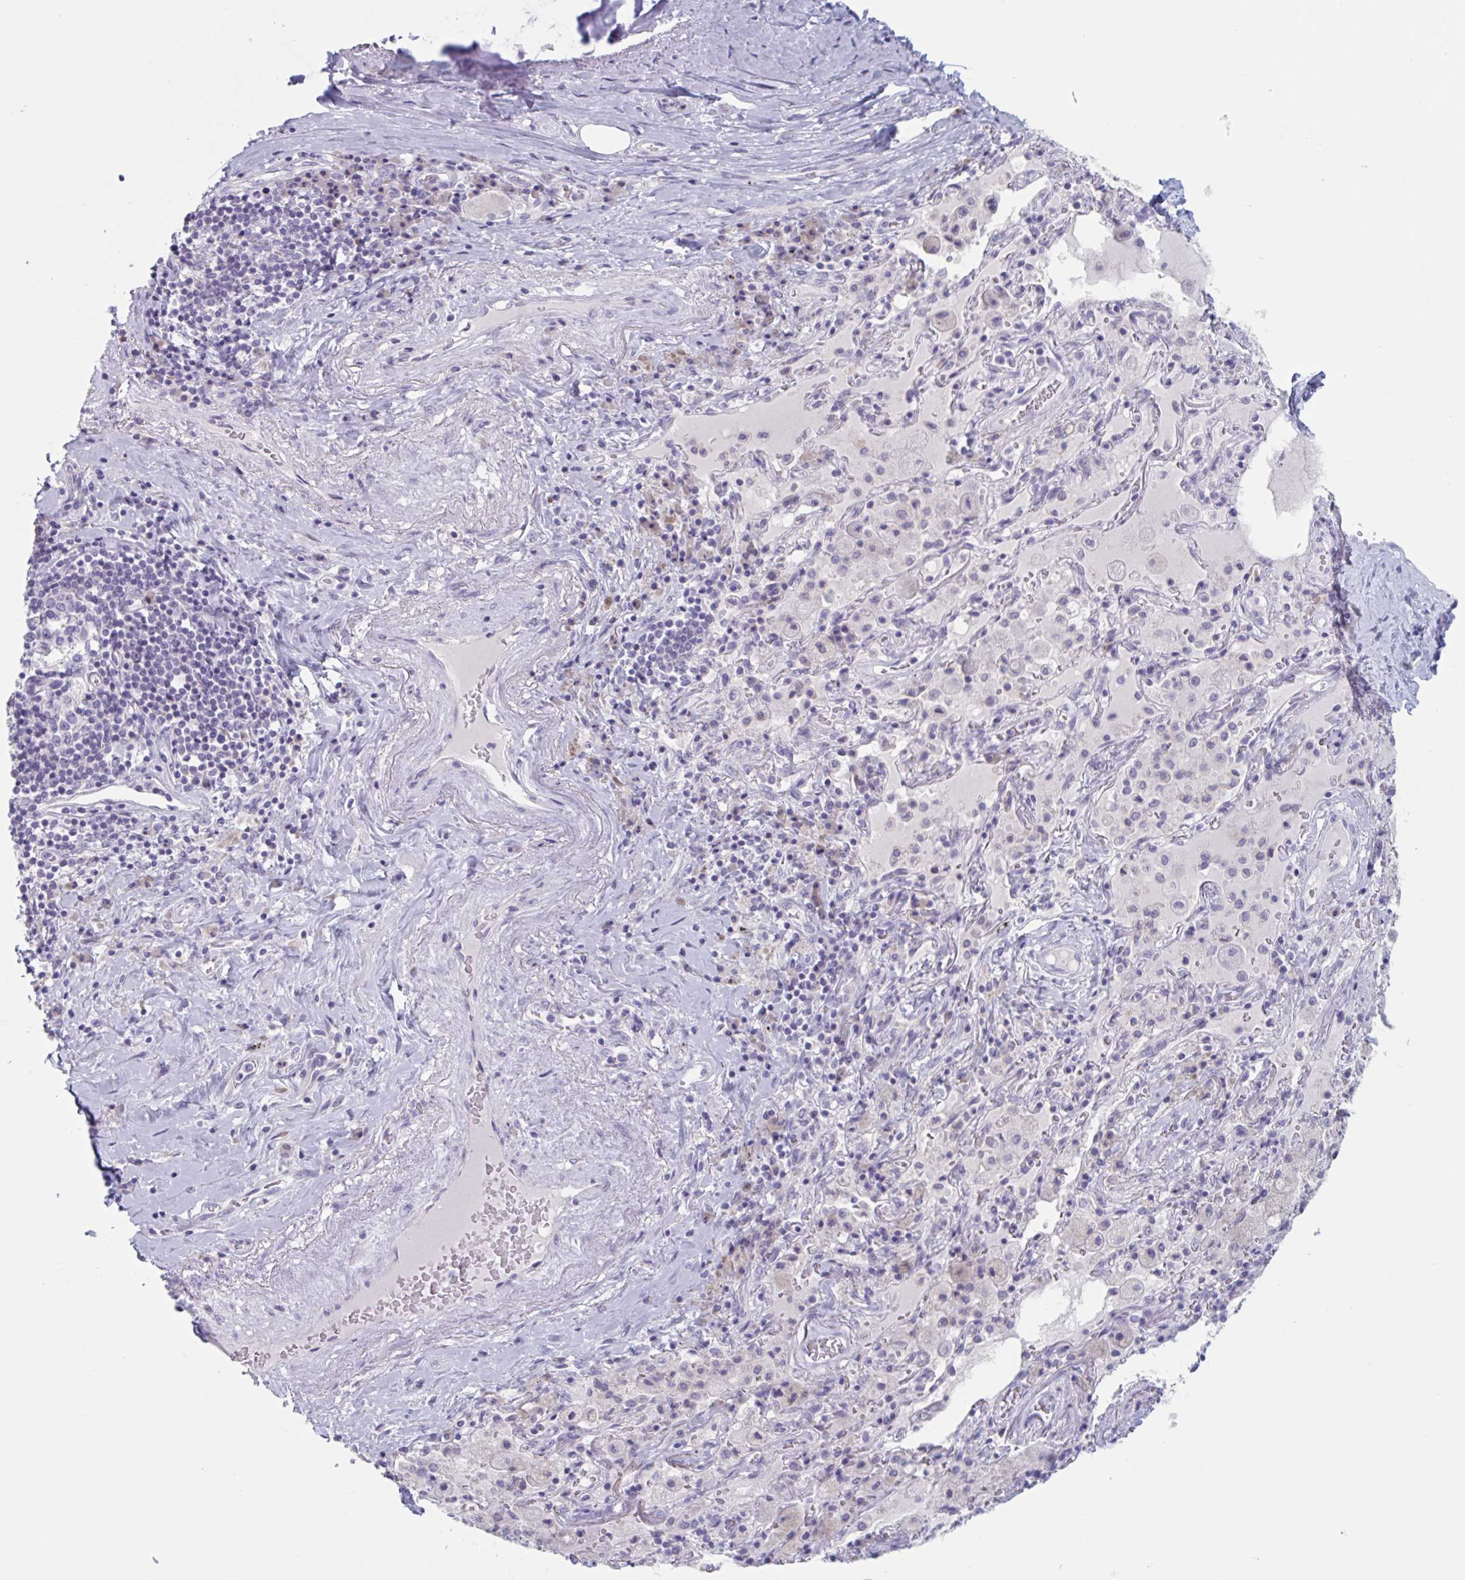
{"staining": {"intensity": "negative", "quantity": "none", "location": "none"}, "tissue": "adipose tissue", "cell_type": "Adipocytes", "image_type": "normal", "snomed": [{"axis": "morphology", "description": "Normal tissue, NOS"}, {"axis": "topography", "description": "Cartilage tissue"}, {"axis": "topography", "description": "Bronchus"}], "caption": "Immunohistochemistry micrograph of benign adipose tissue: adipose tissue stained with DAB (3,3'-diaminobenzidine) shows no significant protein expression in adipocytes. (DAB (3,3'-diaminobenzidine) IHC with hematoxylin counter stain).", "gene": "HSD11B2", "patient": {"sex": "male", "age": 64}}